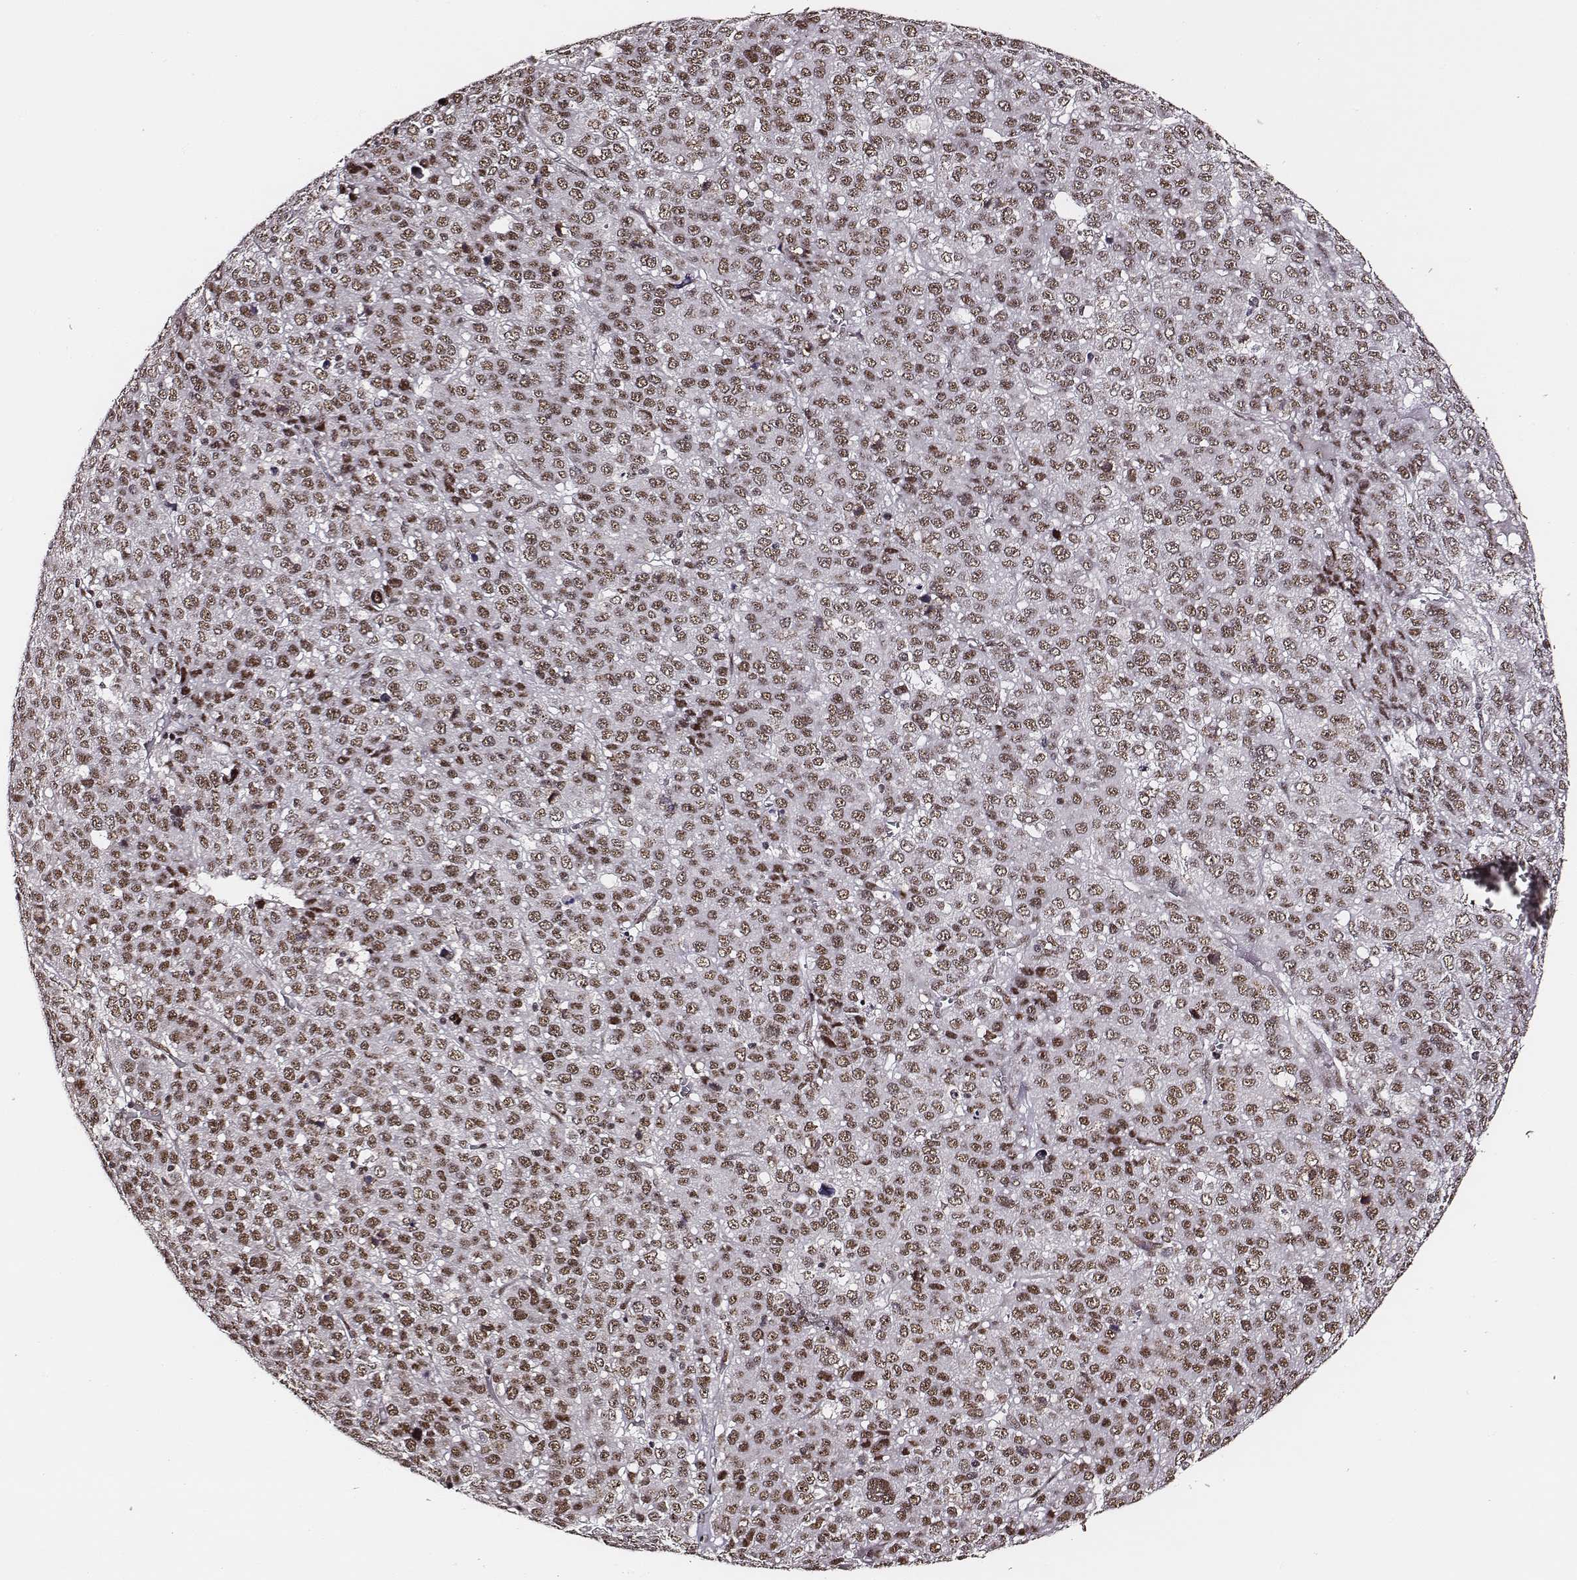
{"staining": {"intensity": "moderate", "quantity": ">75%", "location": "nuclear"}, "tissue": "liver cancer", "cell_type": "Tumor cells", "image_type": "cancer", "snomed": [{"axis": "morphology", "description": "Carcinoma, Hepatocellular, NOS"}, {"axis": "topography", "description": "Liver"}], "caption": "This is an image of immunohistochemistry (IHC) staining of hepatocellular carcinoma (liver), which shows moderate staining in the nuclear of tumor cells.", "gene": "PPARA", "patient": {"sex": "male", "age": 69}}